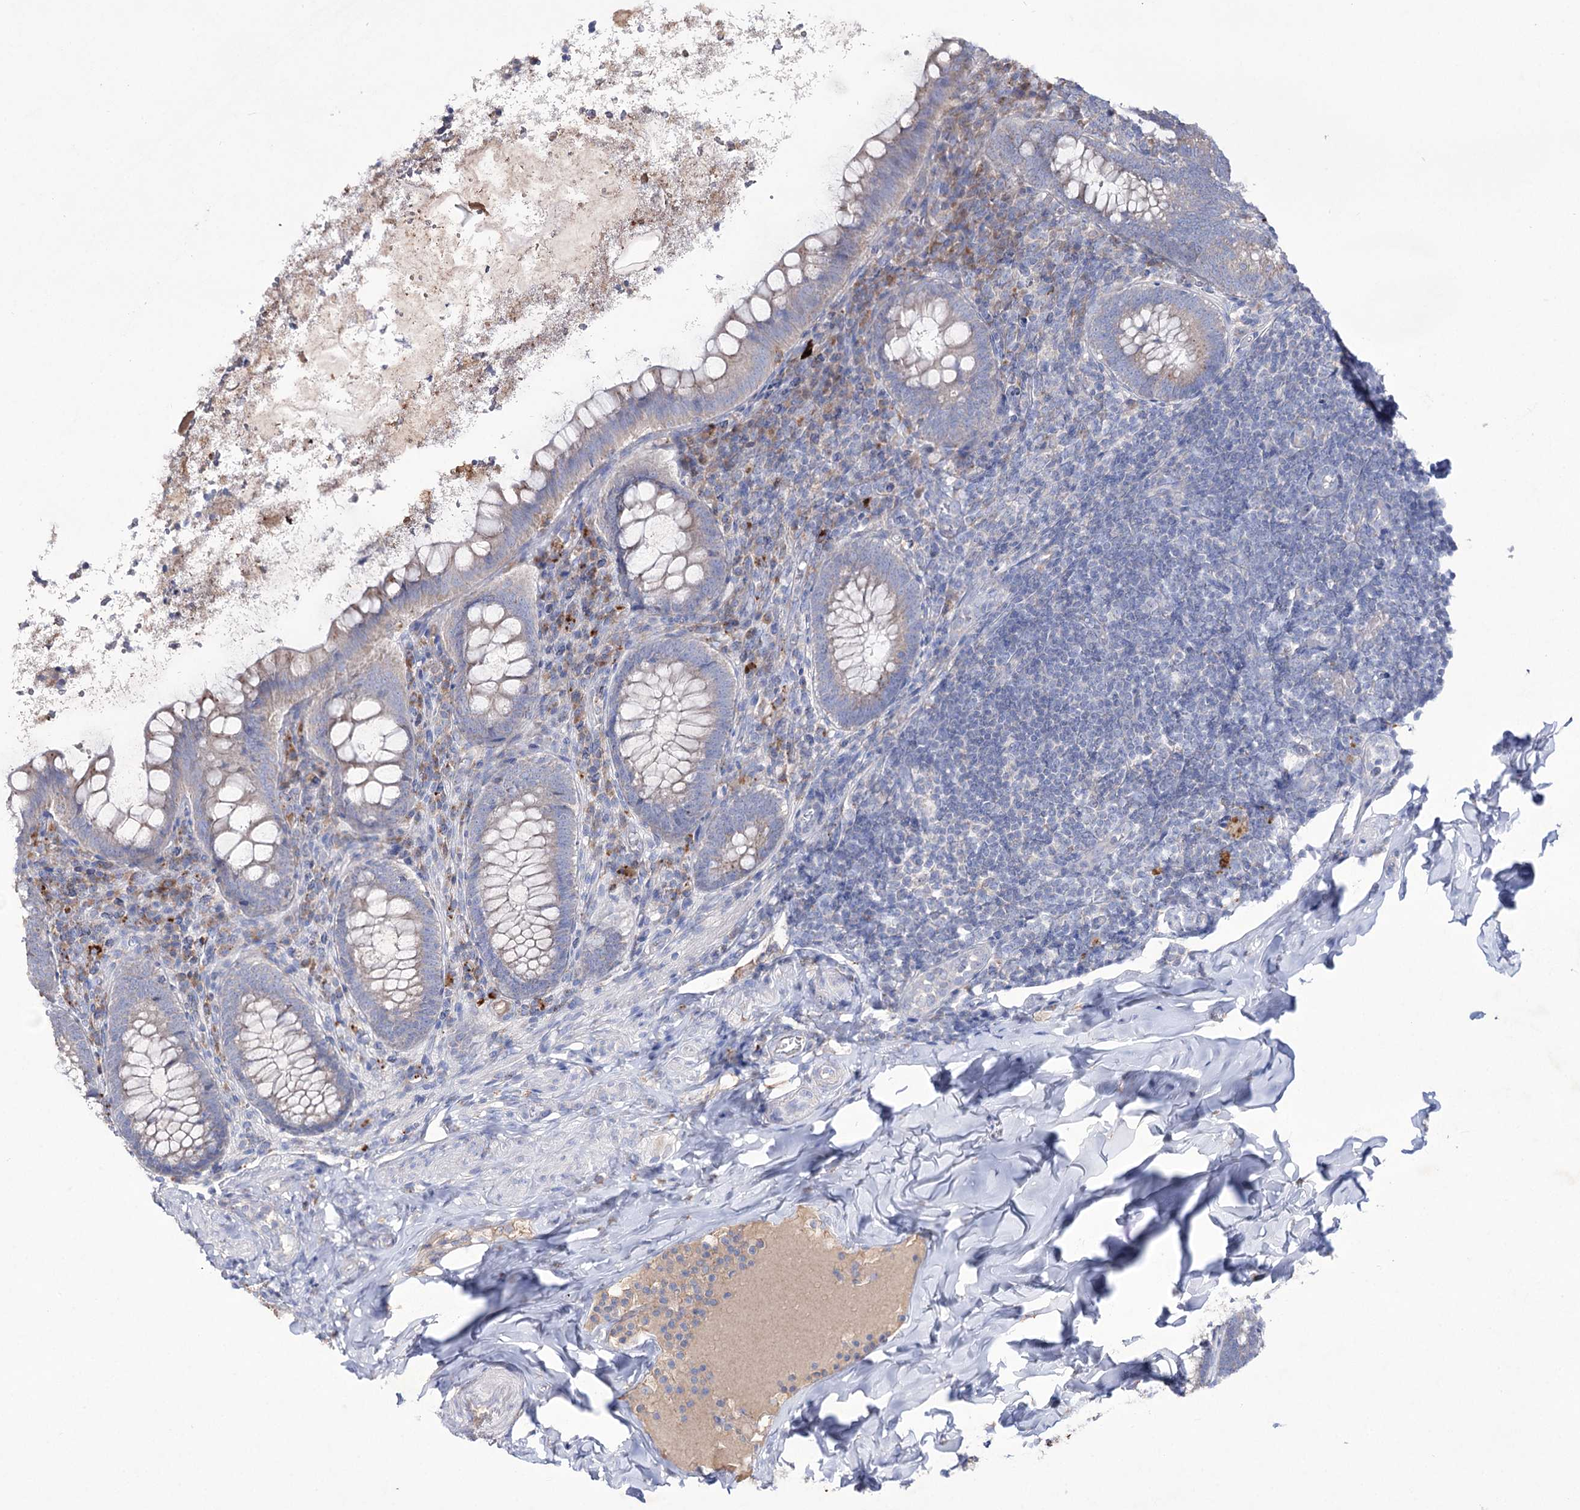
{"staining": {"intensity": "weak", "quantity": ">75%", "location": "cytoplasmic/membranous"}, "tissue": "appendix", "cell_type": "Glandular cells", "image_type": "normal", "snomed": [{"axis": "morphology", "description": "Normal tissue, NOS"}, {"axis": "topography", "description": "Appendix"}], "caption": "Glandular cells show low levels of weak cytoplasmic/membranous positivity in about >75% of cells in unremarkable appendix.", "gene": "NAGLU", "patient": {"sex": "female", "age": 33}}